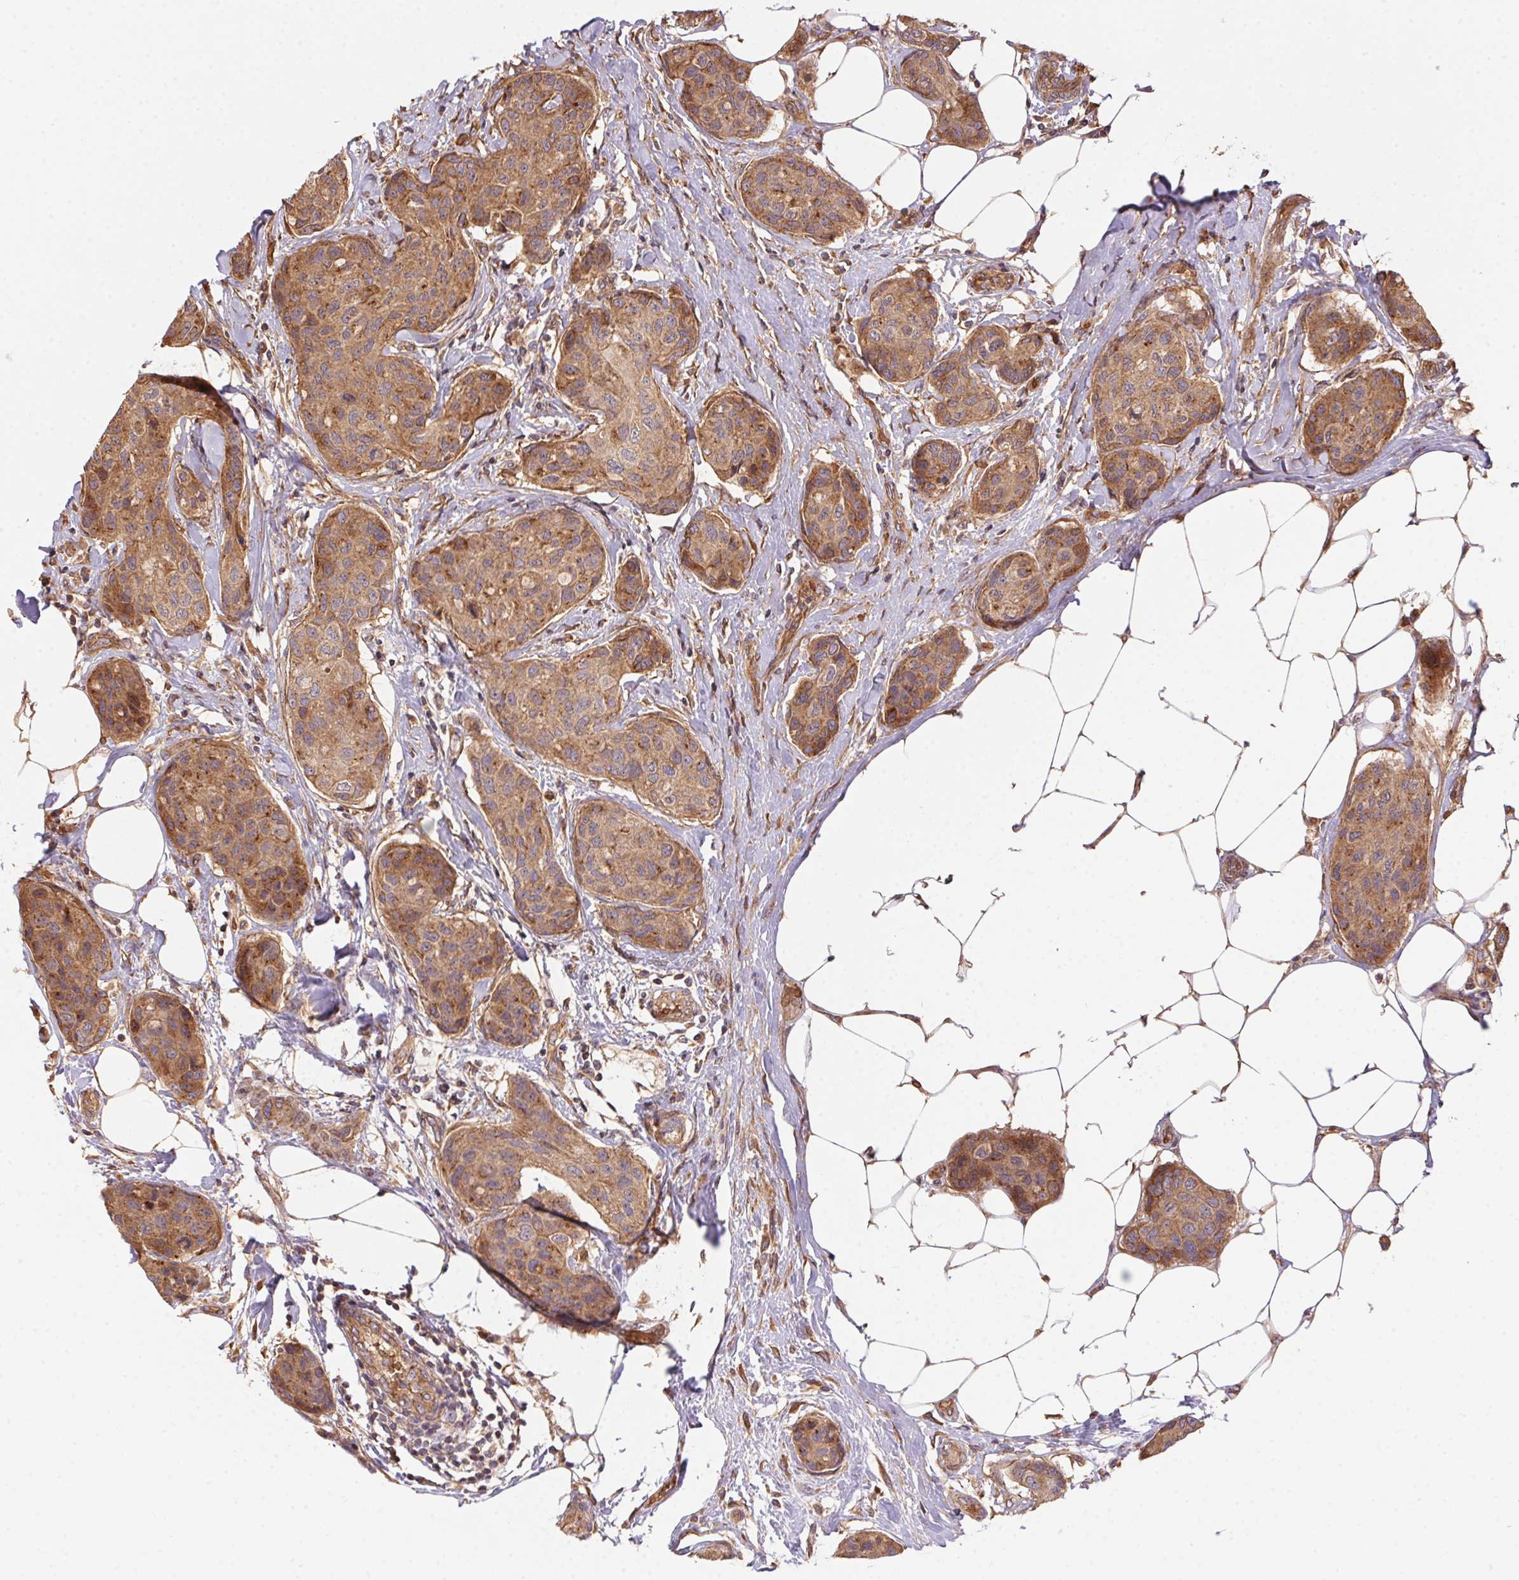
{"staining": {"intensity": "moderate", "quantity": ">75%", "location": "cytoplasmic/membranous"}, "tissue": "breast cancer", "cell_type": "Tumor cells", "image_type": "cancer", "snomed": [{"axis": "morphology", "description": "Duct carcinoma"}, {"axis": "topography", "description": "Breast"}], "caption": "Immunohistochemistry histopathology image of invasive ductal carcinoma (breast) stained for a protein (brown), which reveals medium levels of moderate cytoplasmic/membranous expression in approximately >75% of tumor cells.", "gene": "USE1", "patient": {"sex": "female", "age": 80}}